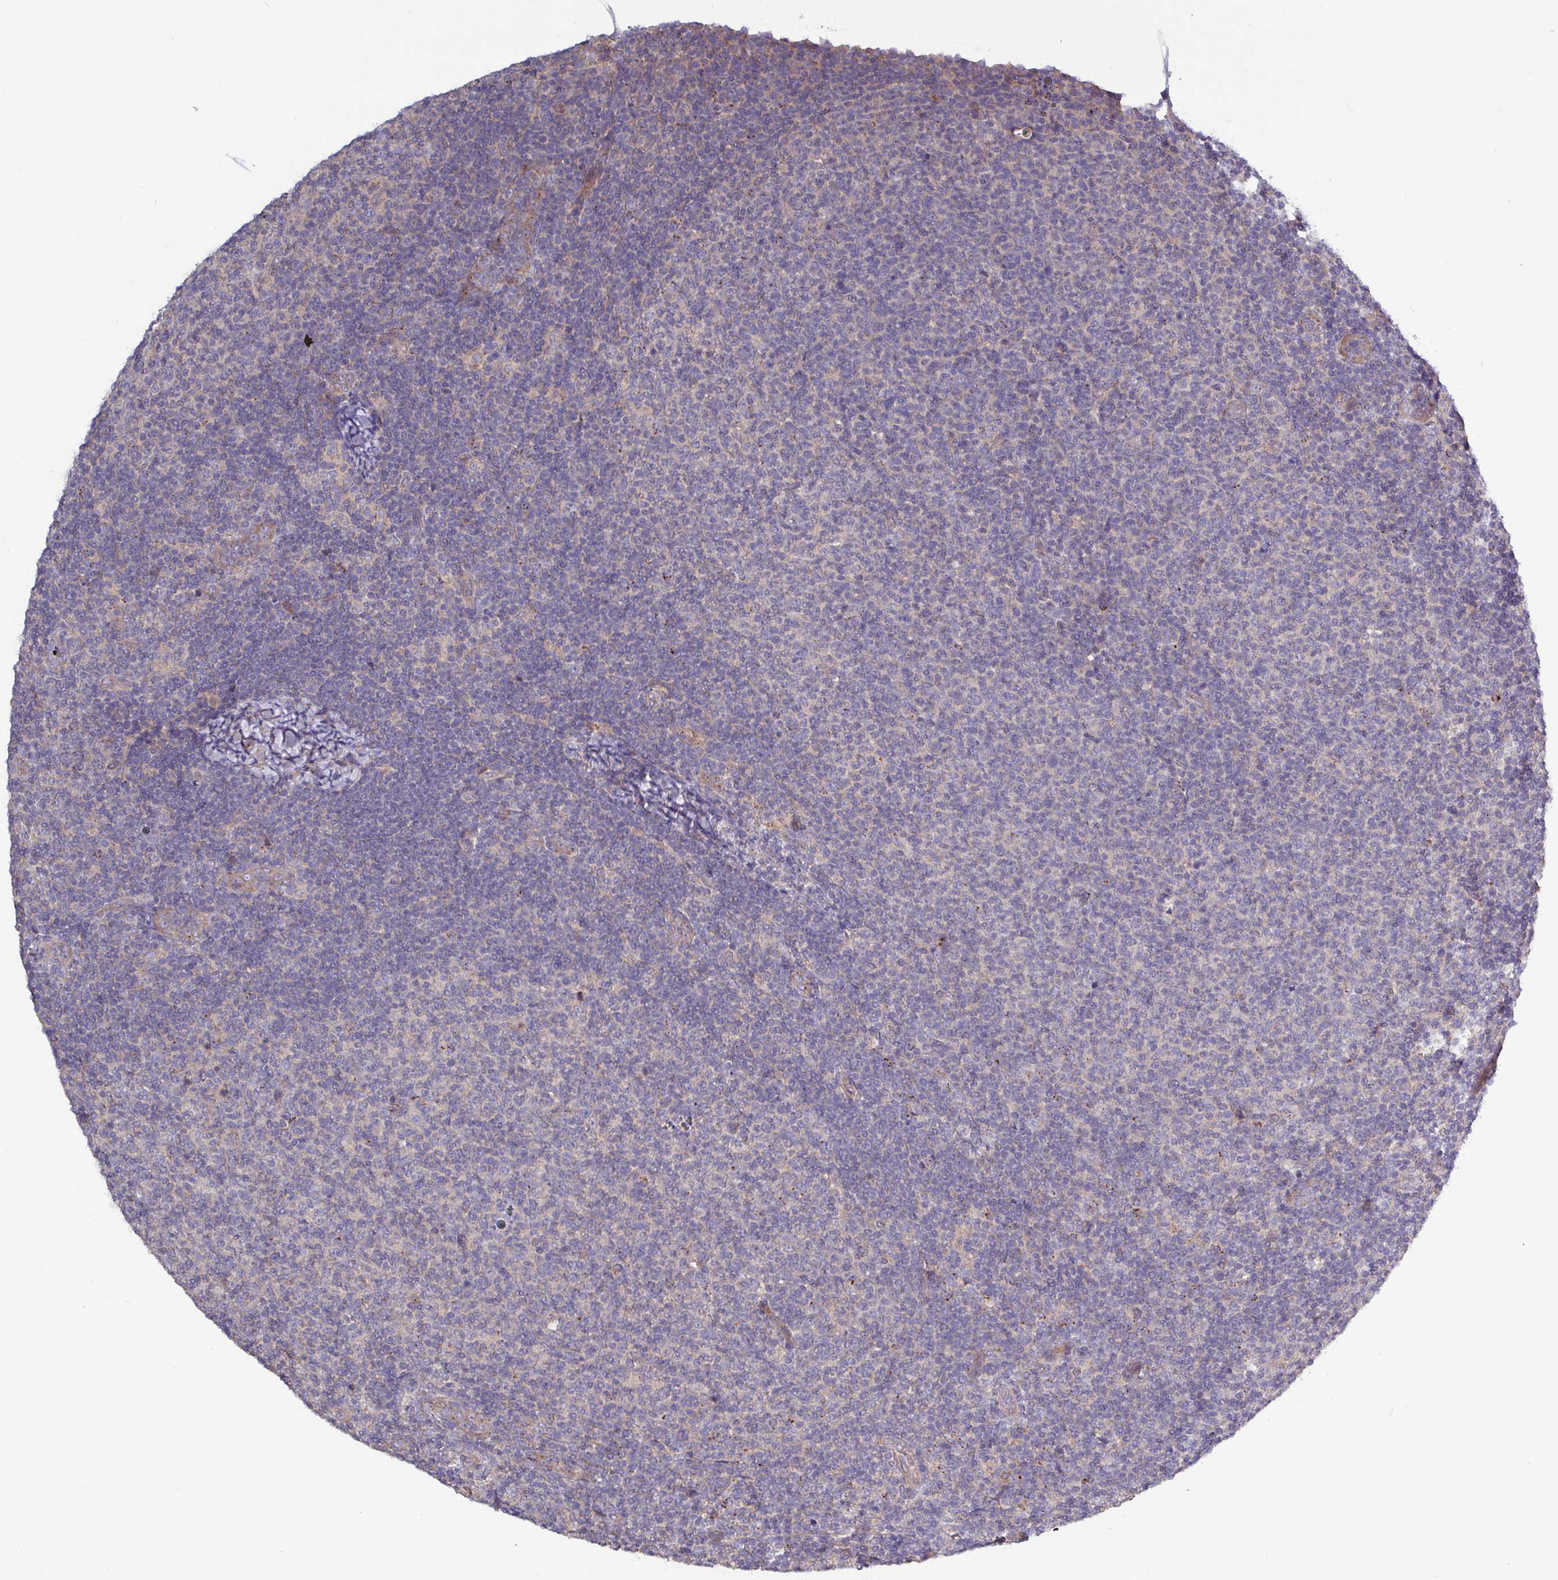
{"staining": {"intensity": "negative", "quantity": "none", "location": "none"}, "tissue": "lymphoma", "cell_type": "Tumor cells", "image_type": "cancer", "snomed": [{"axis": "morphology", "description": "Malignant lymphoma, non-Hodgkin's type, Low grade"}, {"axis": "topography", "description": "Lymph node"}], "caption": "Lymphoma was stained to show a protein in brown. There is no significant positivity in tumor cells.", "gene": "PLIN2", "patient": {"sex": "male", "age": 66}}